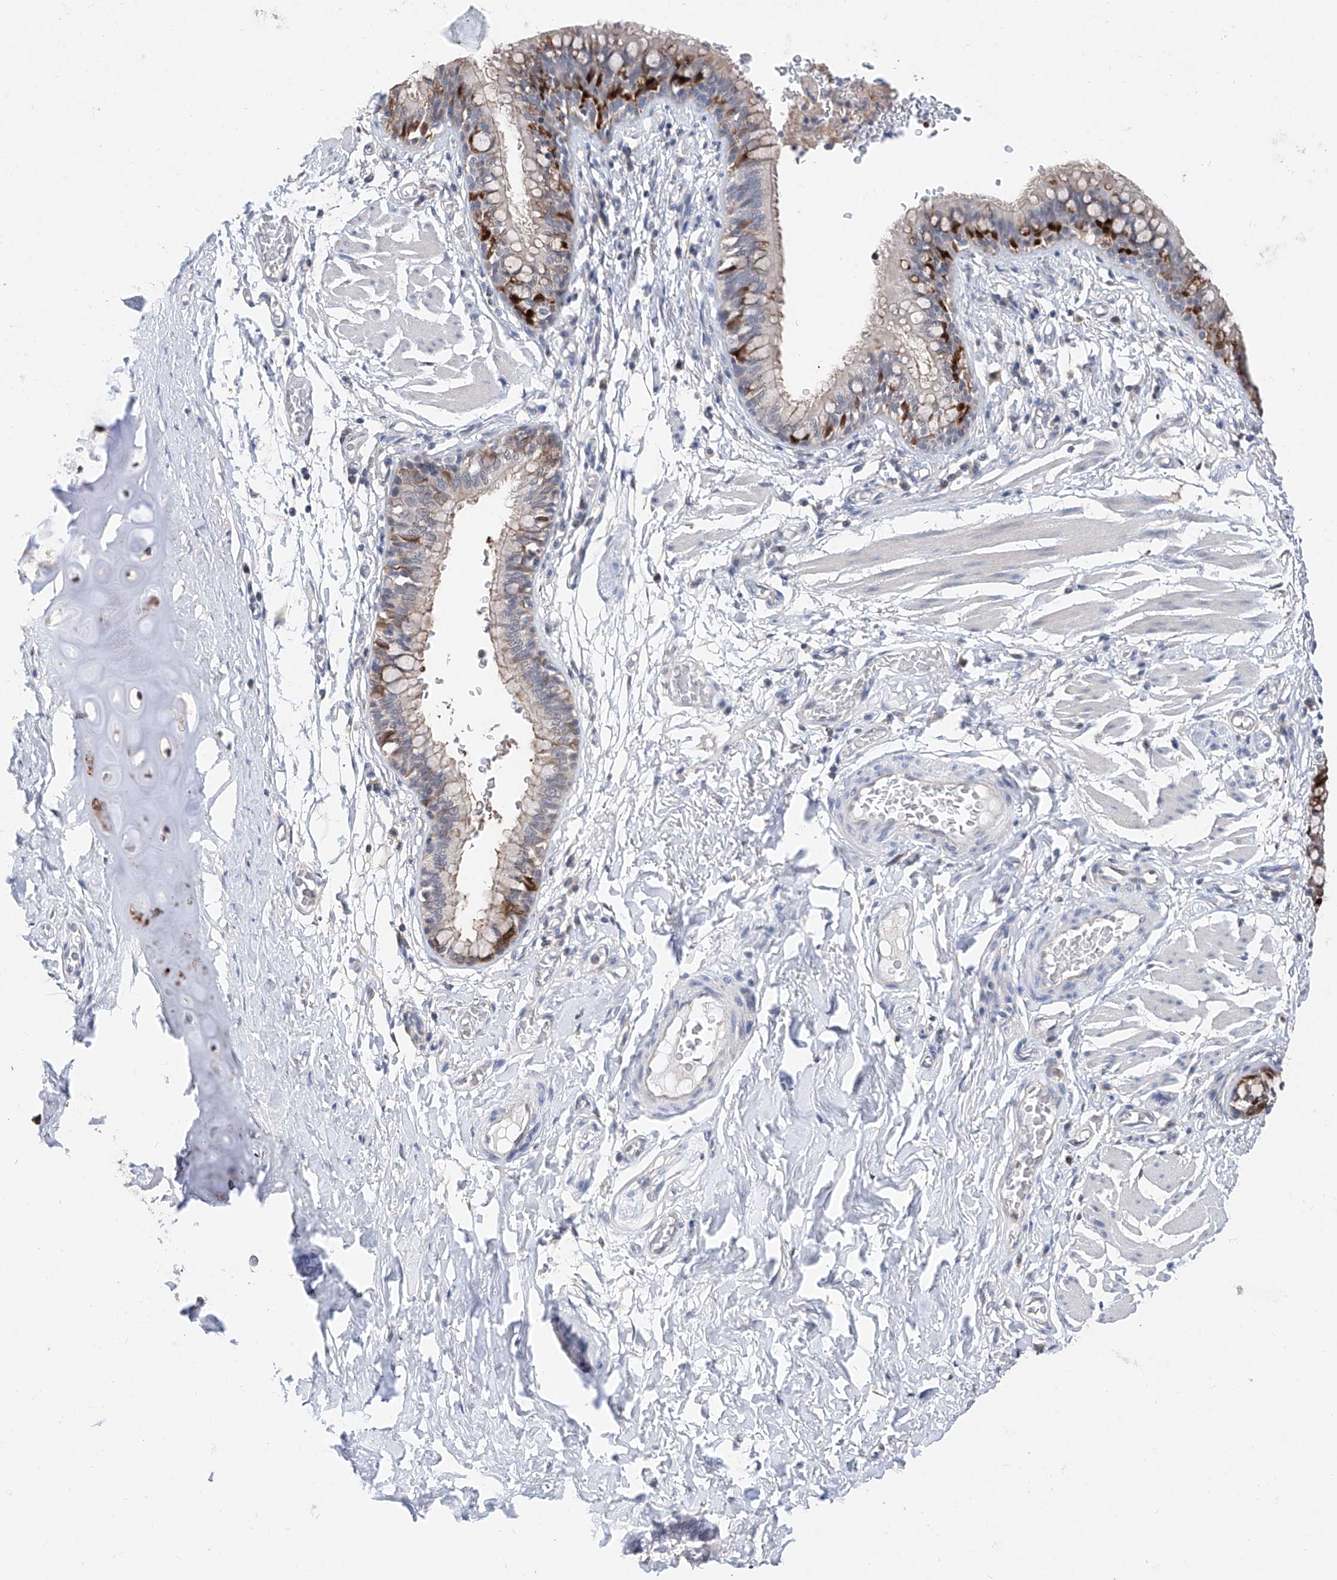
{"staining": {"intensity": "moderate", "quantity": "<25%", "location": "cytoplasmic/membranous"}, "tissue": "bronchus", "cell_type": "Respiratory epithelial cells", "image_type": "normal", "snomed": [{"axis": "morphology", "description": "Normal tissue, NOS"}, {"axis": "topography", "description": "Cartilage tissue"}, {"axis": "topography", "description": "Bronchus"}], "caption": "A high-resolution micrograph shows immunohistochemistry (IHC) staining of benign bronchus, which shows moderate cytoplasmic/membranous positivity in approximately <25% of respiratory epithelial cells. (IHC, brightfield microscopy, high magnification).", "gene": "FUCA2", "patient": {"sex": "female", "age": 36}}